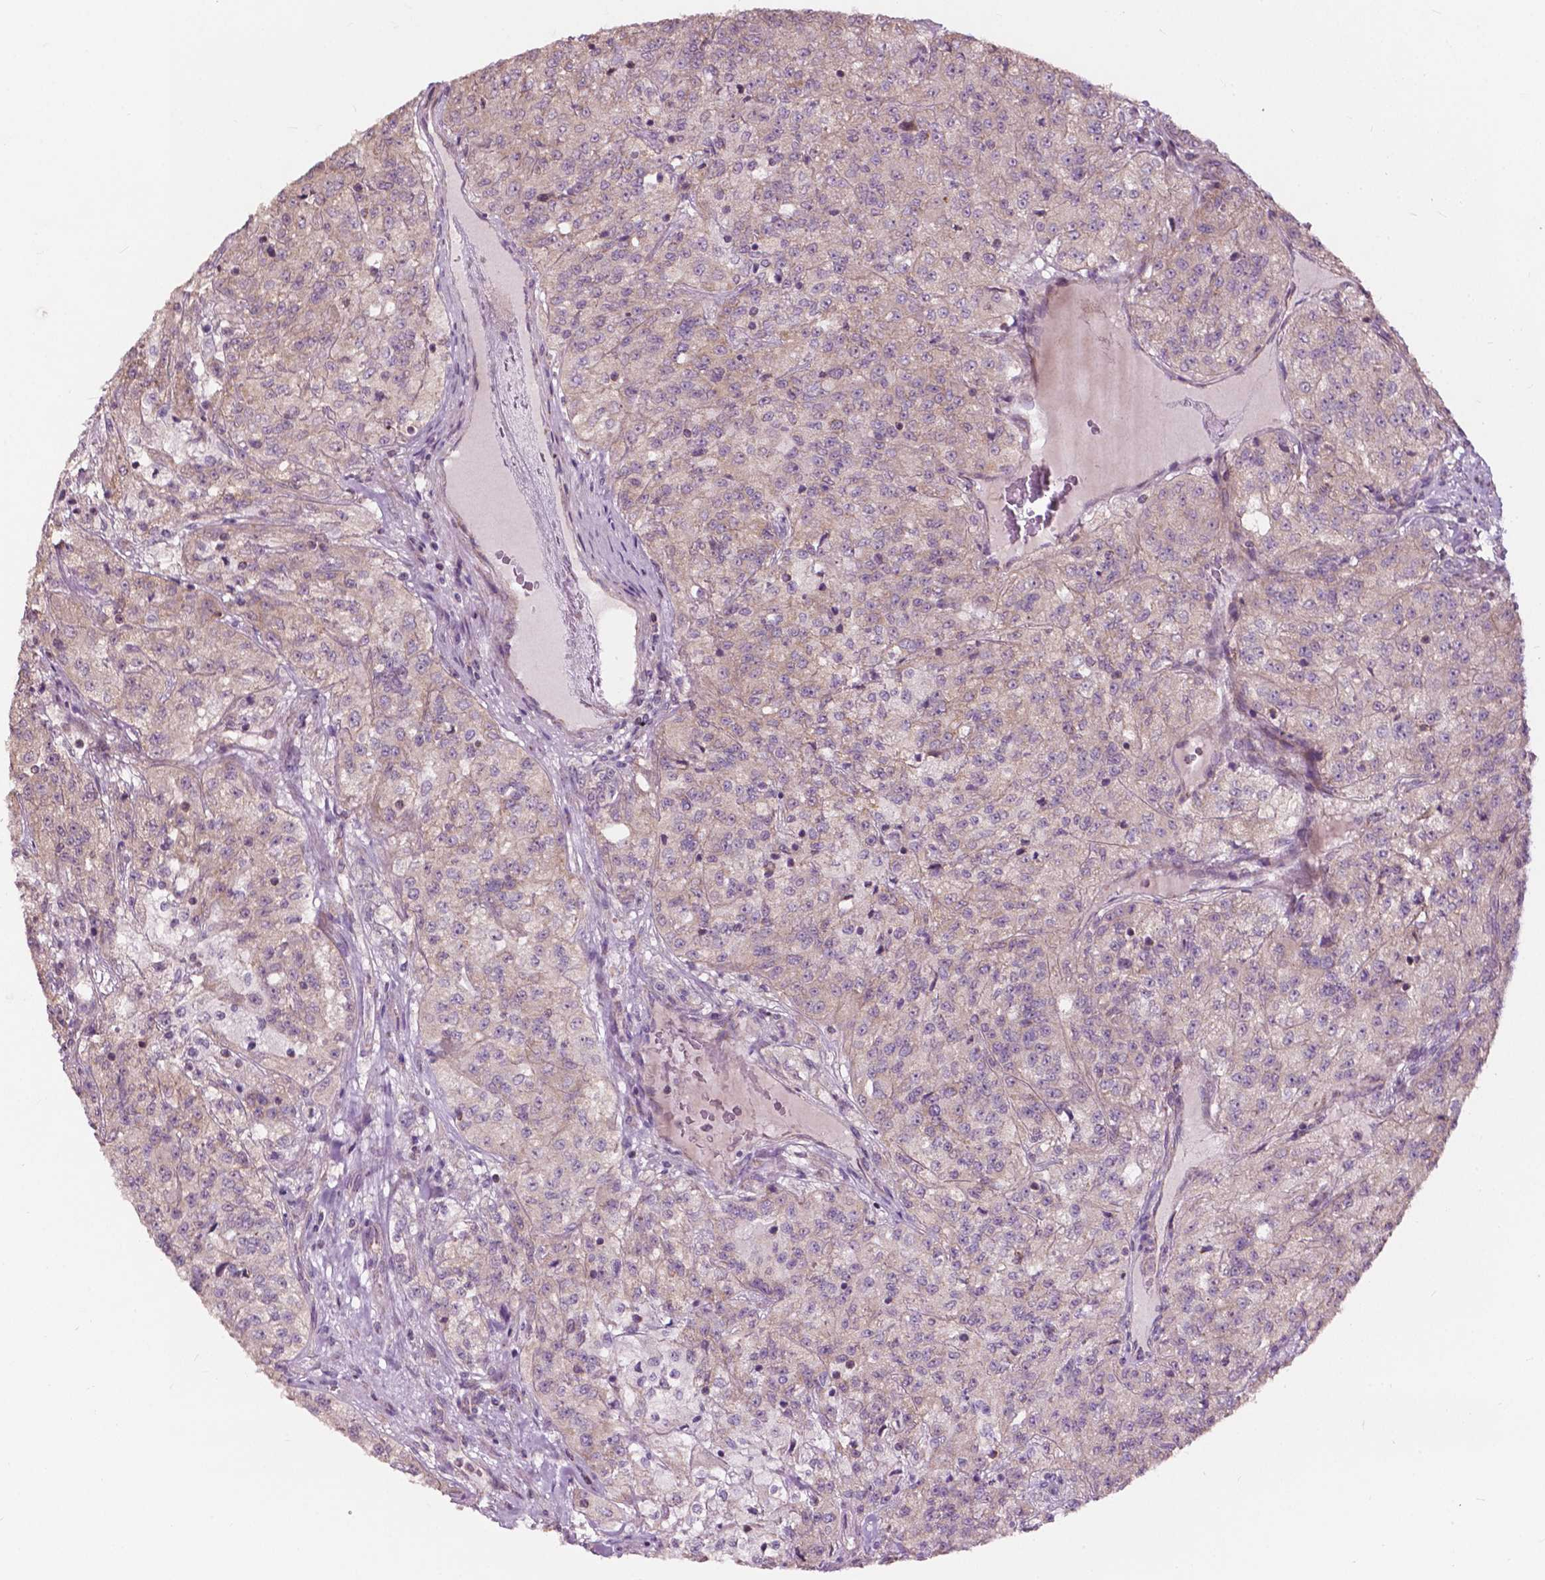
{"staining": {"intensity": "weak", "quantity": "25%-75%", "location": "cytoplasmic/membranous"}, "tissue": "renal cancer", "cell_type": "Tumor cells", "image_type": "cancer", "snomed": [{"axis": "morphology", "description": "Adenocarcinoma, NOS"}, {"axis": "topography", "description": "Kidney"}], "caption": "Adenocarcinoma (renal) was stained to show a protein in brown. There is low levels of weak cytoplasmic/membranous expression in about 25%-75% of tumor cells.", "gene": "NDUFA10", "patient": {"sex": "female", "age": 63}}